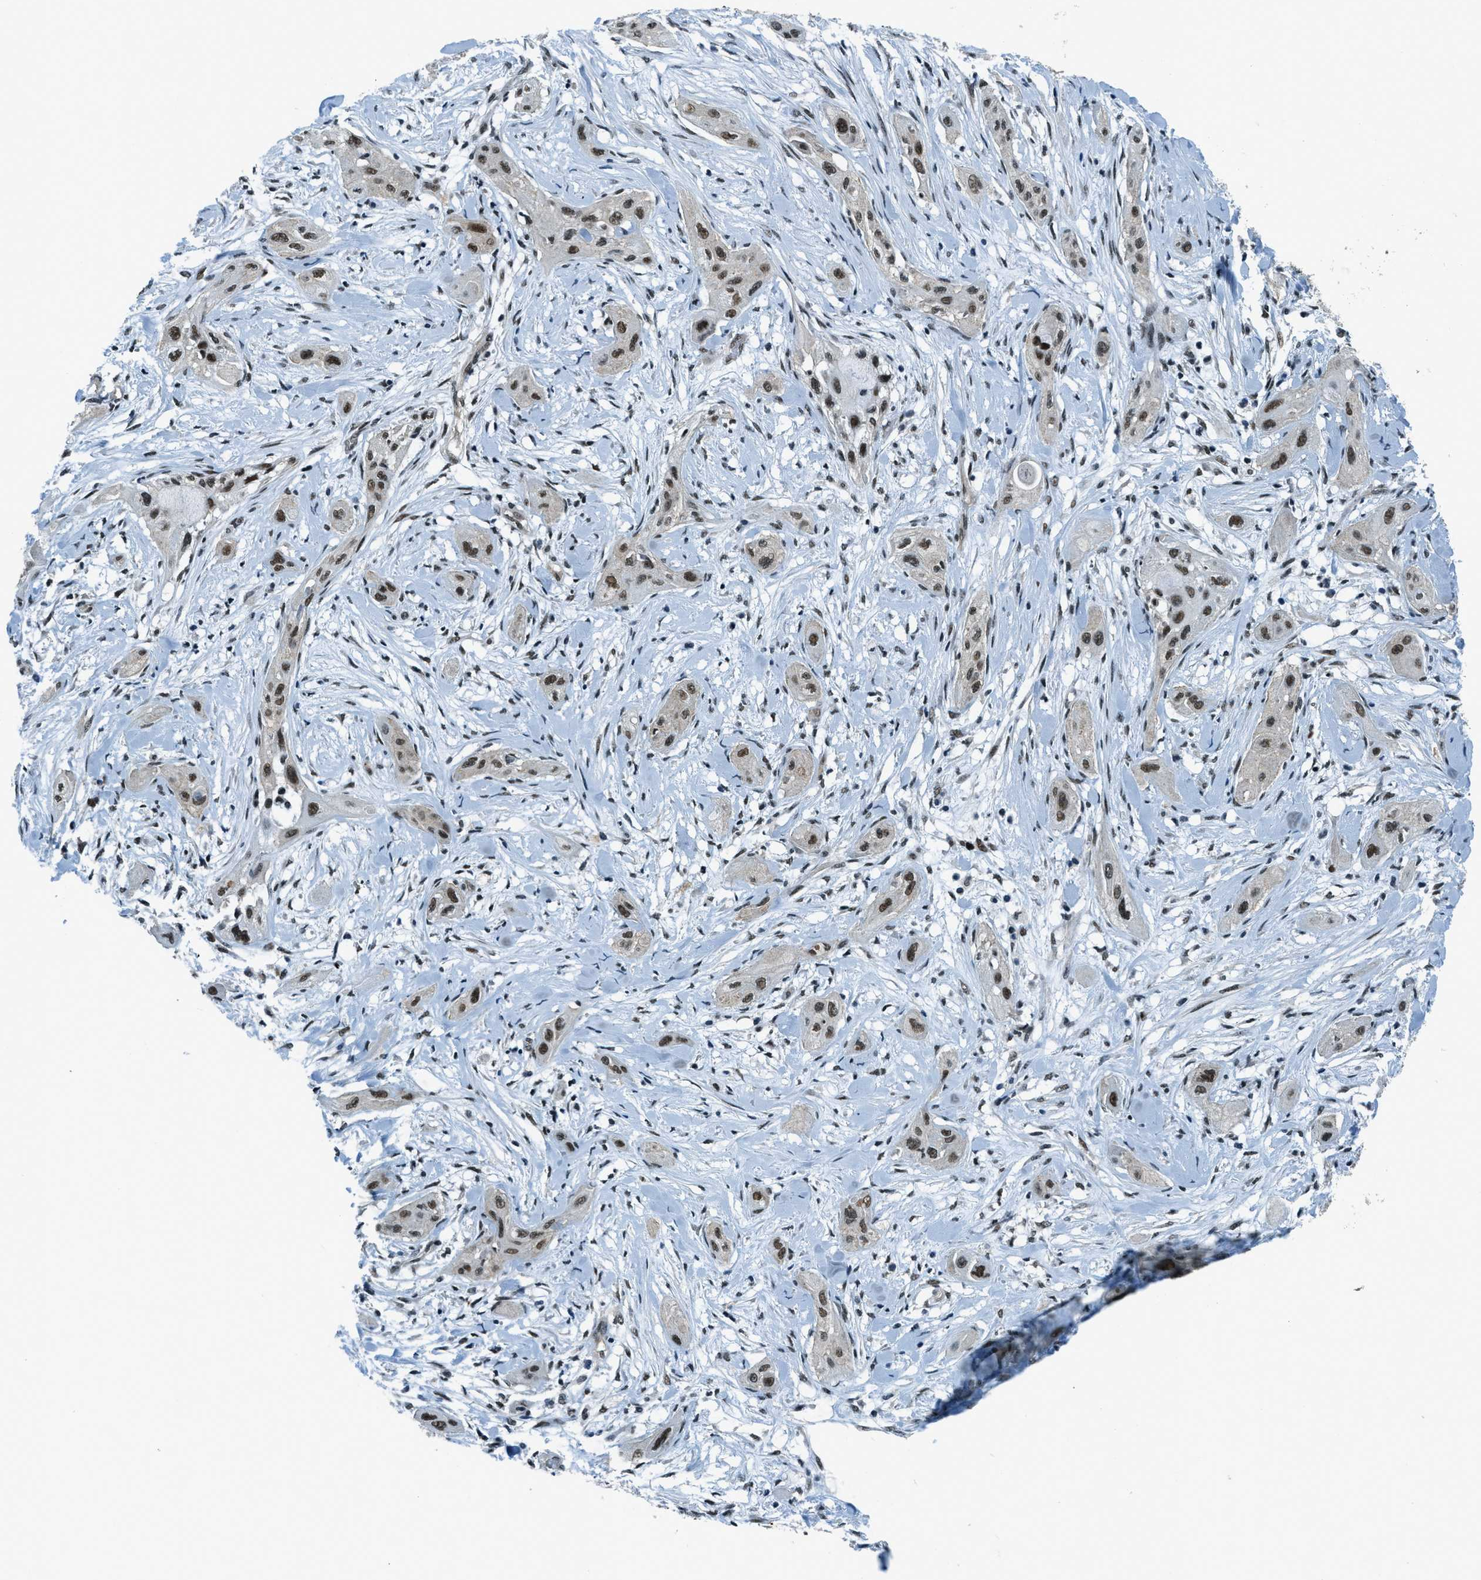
{"staining": {"intensity": "moderate", "quantity": ">75%", "location": "nuclear"}, "tissue": "lung cancer", "cell_type": "Tumor cells", "image_type": "cancer", "snomed": [{"axis": "morphology", "description": "Squamous cell carcinoma, NOS"}, {"axis": "topography", "description": "Lung"}], "caption": "Lung cancer (squamous cell carcinoma) was stained to show a protein in brown. There is medium levels of moderate nuclear staining in approximately >75% of tumor cells.", "gene": "KLF6", "patient": {"sex": "female", "age": 47}}